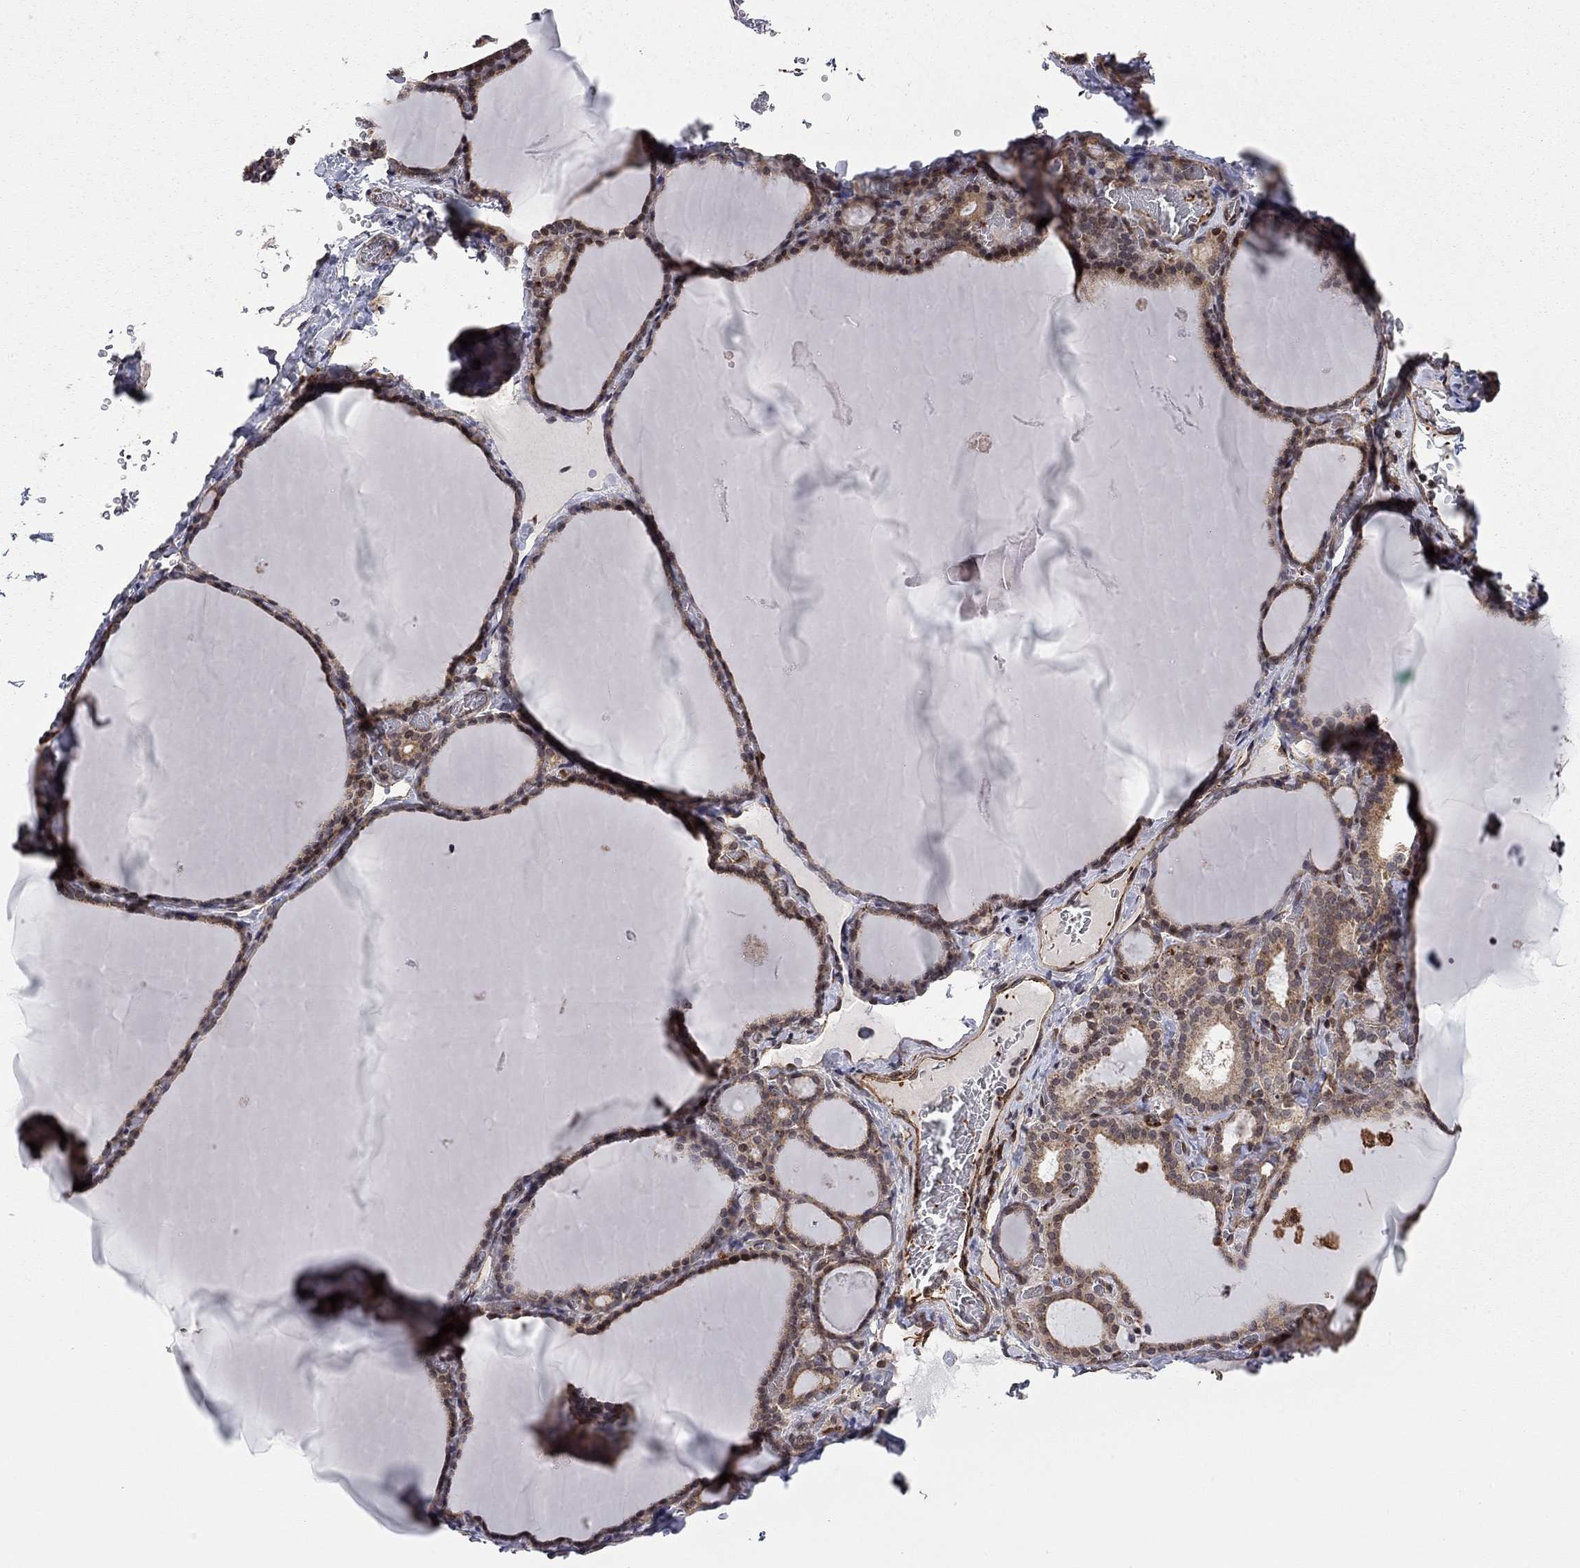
{"staining": {"intensity": "moderate", "quantity": "25%-75%", "location": "cytoplasmic/membranous,nuclear"}, "tissue": "thyroid gland", "cell_type": "Glandular cells", "image_type": "normal", "snomed": [{"axis": "morphology", "description": "Normal tissue, NOS"}, {"axis": "morphology", "description": "Hyperplasia, NOS"}, {"axis": "topography", "description": "Thyroid gland"}], "caption": "A medium amount of moderate cytoplasmic/membranous,nuclear staining is present in about 25%-75% of glandular cells in unremarkable thyroid gland. (DAB (3,3'-diaminobenzidine) = brown stain, brightfield microscopy at high magnification).", "gene": "TDP1", "patient": {"sex": "female", "age": 27}}